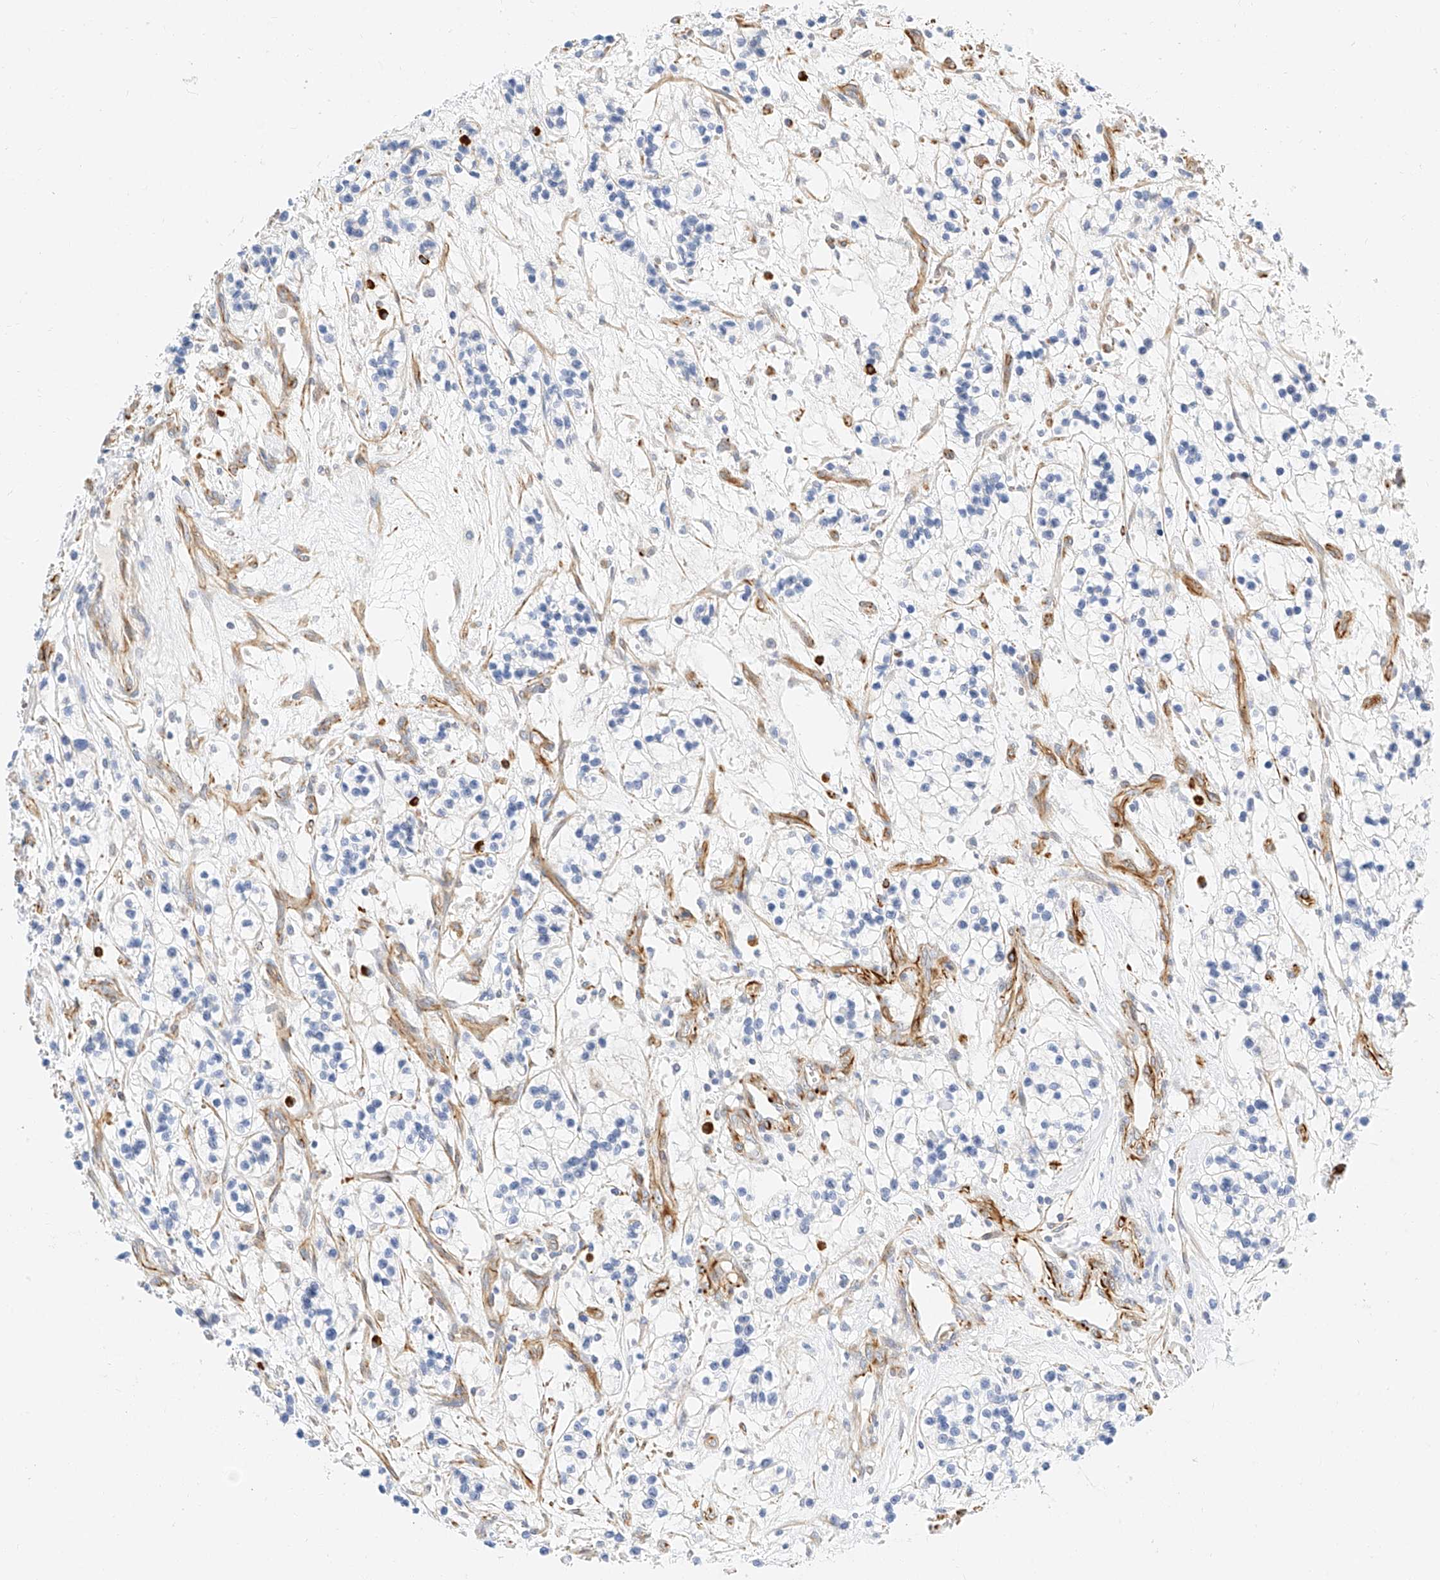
{"staining": {"intensity": "negative", "quantity": "none", "location": "none"}, "tissue": "renal cancer", "cell_type": "Tumor cells", "image_type": "cancer", "snomed": [{"axis": "morphology", "description": "Adenocarcinoma, NOS"}, {"axis": "topography", "description": "Kidney"}], "caption": "This is an IHC histopathology image of human renal adenocarcinoma. There is no positivity in tumor cells.", "gene": "CDCP2", "patient": {"sex": "female", "age": 57}}